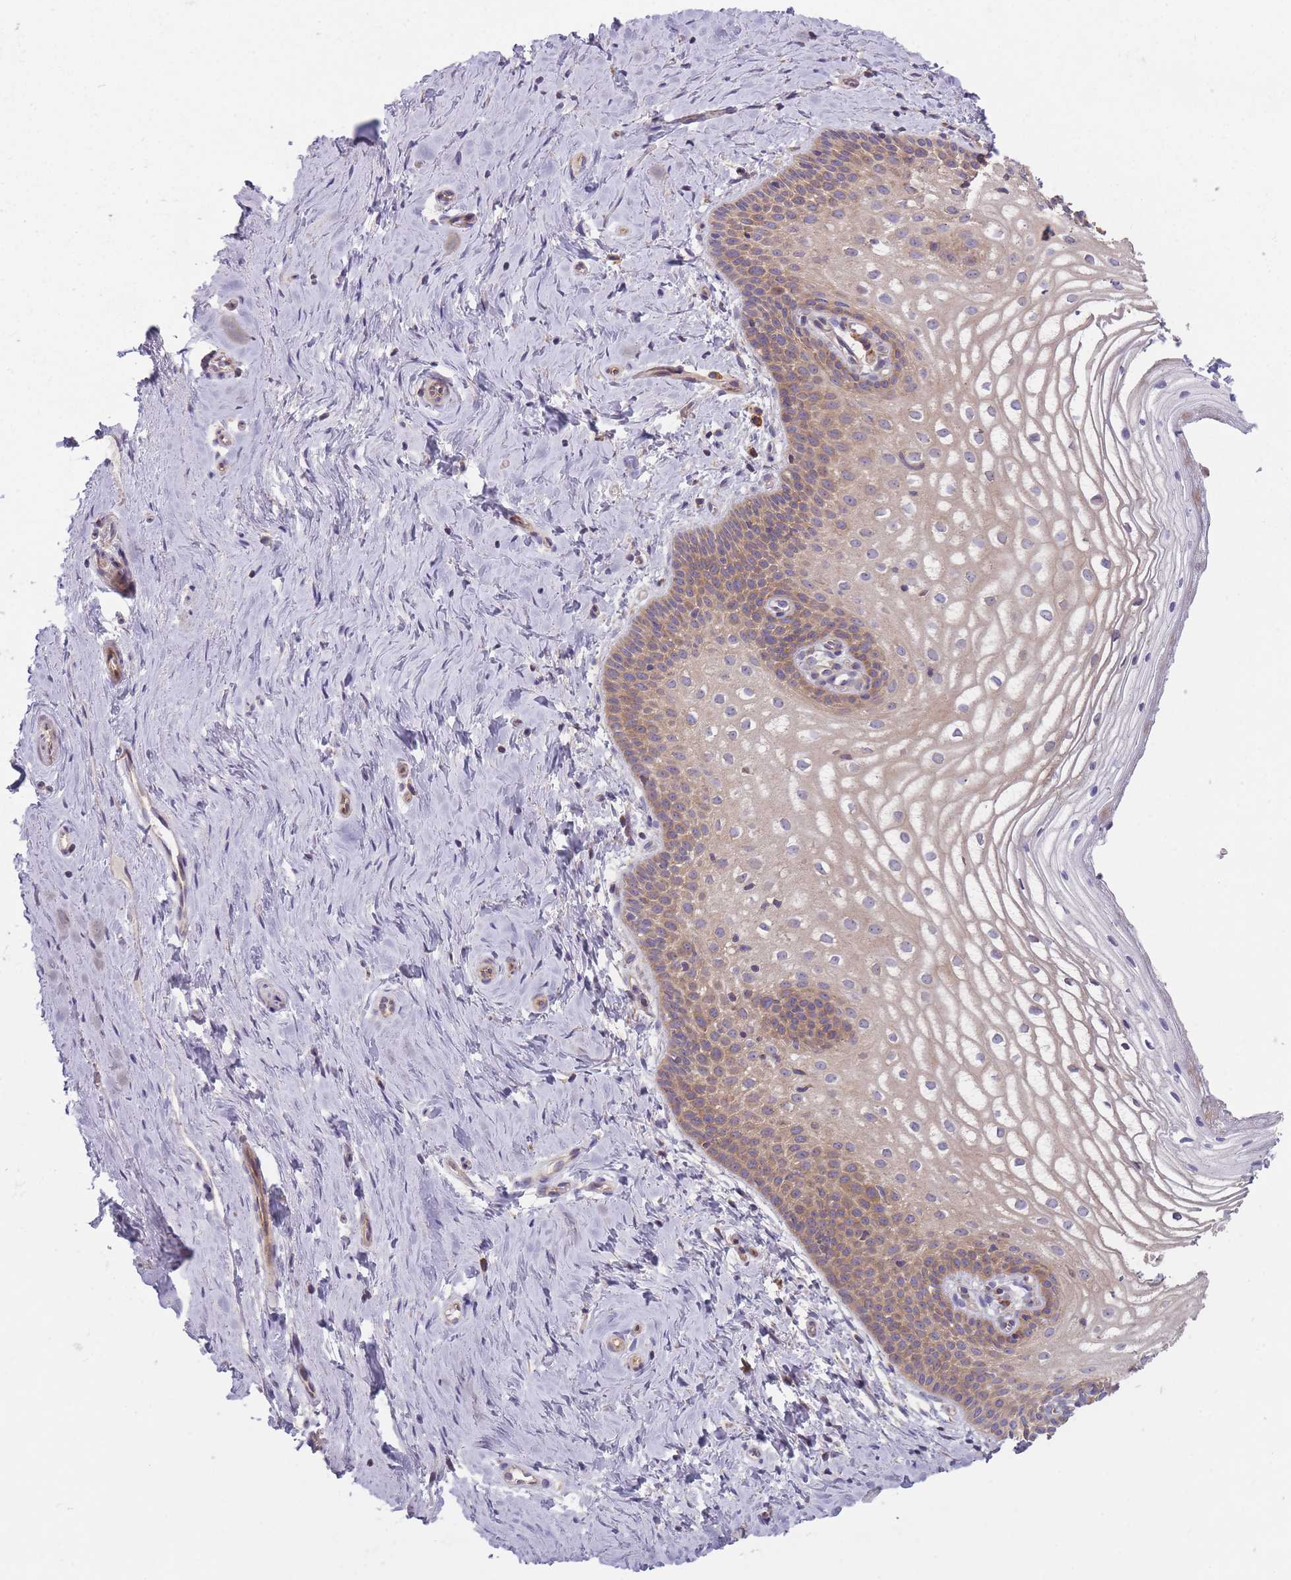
{"staining": {"intensity": "moderate", "quantity": "25%-75%", "location": "cytoplasmic/membranous"}, "tissue": "vagina", "cell_type": "Squamous epithelial cells", "image_type": "normal", "snomed": [{"axis": "morphology", "description": "Normal tissue, NOS"}, {"axis": "topography", "description": "Vagina"}], "caption": "Immunohistochemistry (IHC) of benign human vagina exhibits medium levels of moderate cytoplasmic/membranous staining in approximately 25%-75% of squamous epithelial cells.", "gene": "ENSG00000255639", "patient": {"sex": "female", "age": 56}}